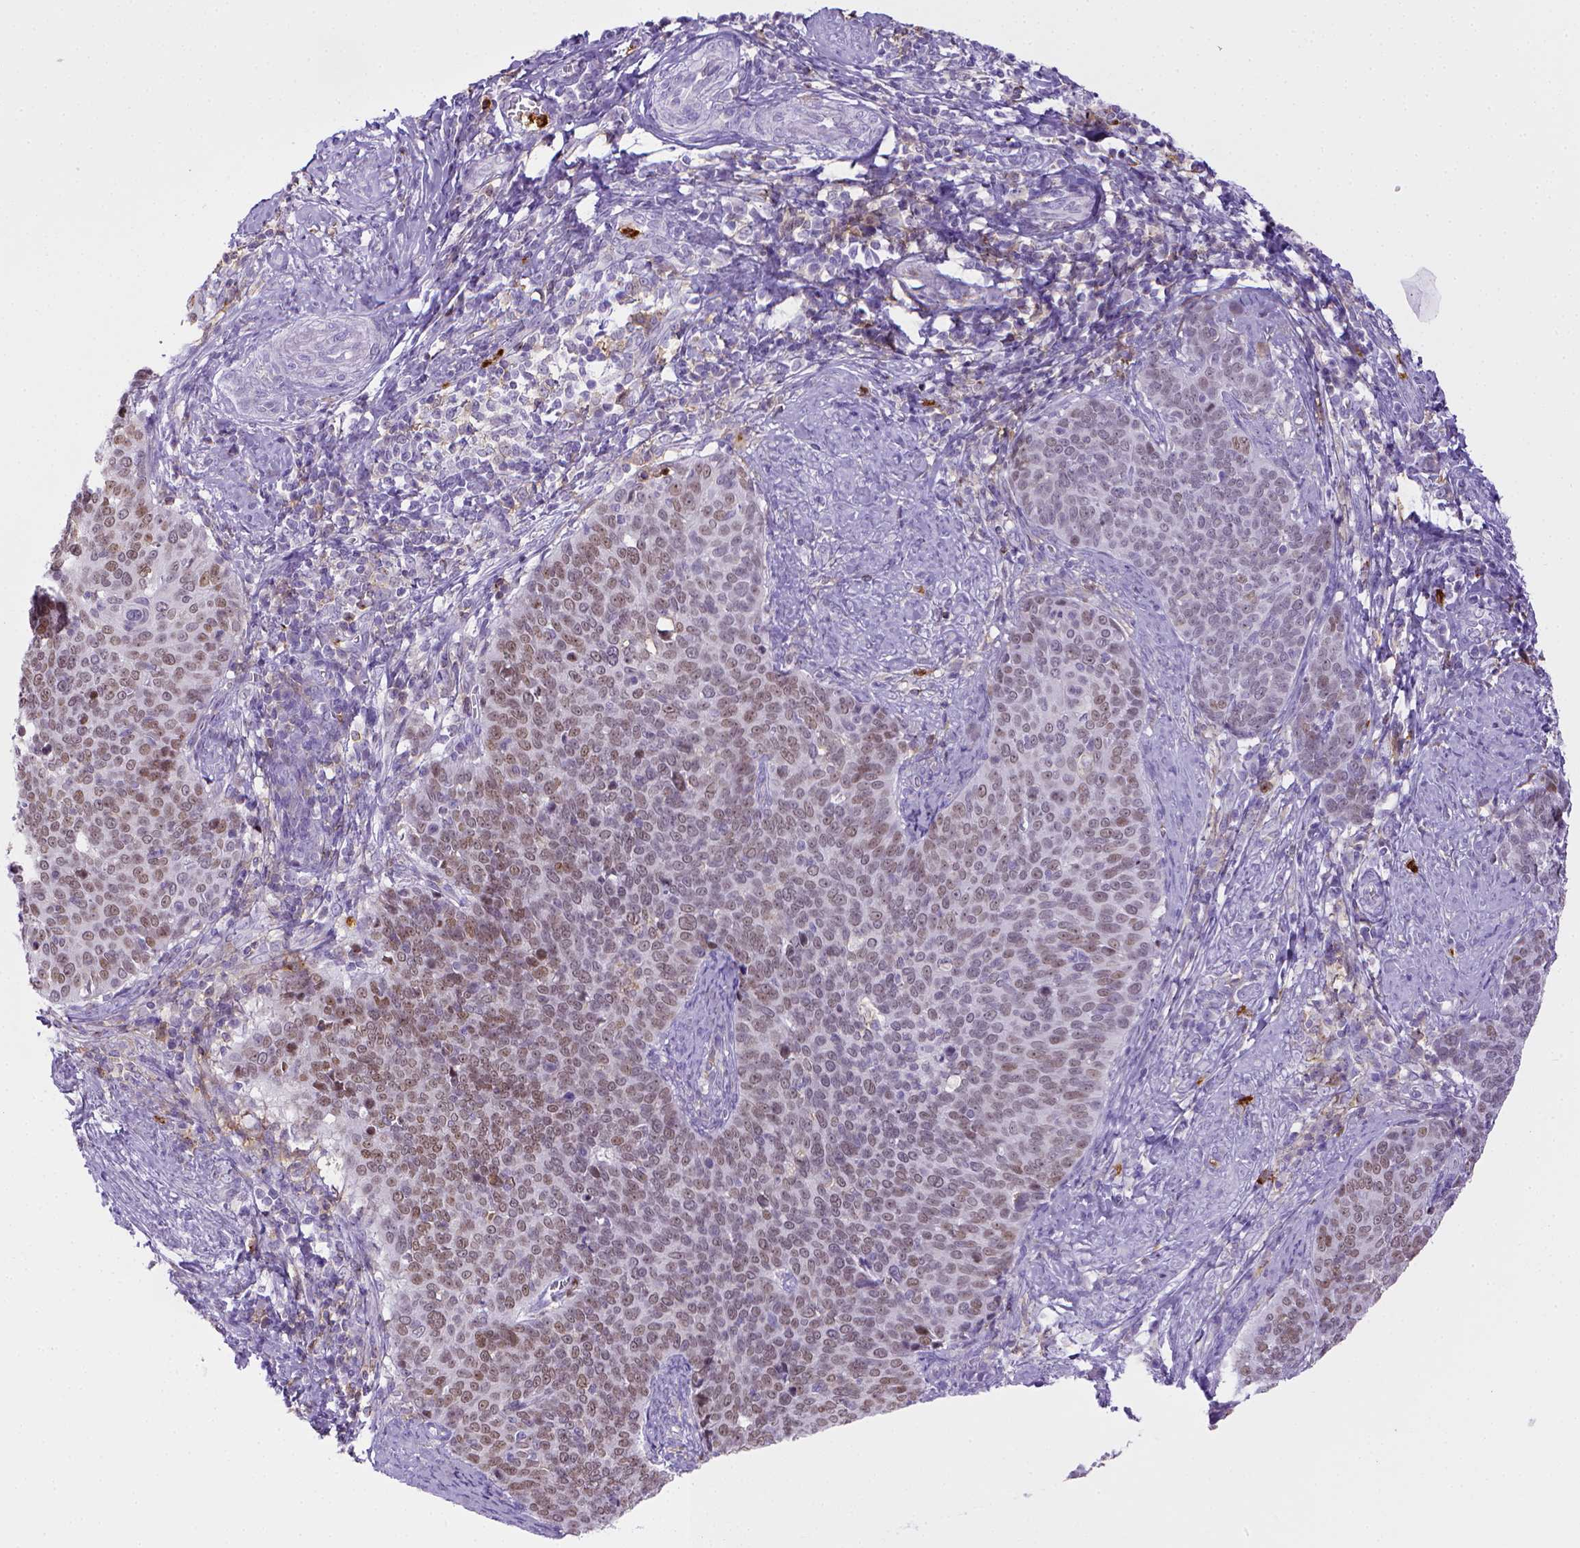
{"staining": {"intensity": "weak", "quantity": ">75%", "location": "nuclear"}, "tissue": "cervical cancer", "cell_type": "Tumor cells", "image_type": "cancer", "snomed": [{"axis": "morphology", "description": "Normal tissue, NOS"}, {"axis": "morphology", "description": "Squamous cell carcinoma, NOS"}, {"axis": "topography", "description": "Cervix"}], "caption": "IHC staining of cervical cancer (squamous cell carcinoma), which displays low levels of weak nuclear expression in about >75% of tumor cells indicating weak nuclear protein positivity. The staining was performed using DAB (3,3'-diaminobenzidine) (brown) for protein detection and nuclei were counterstained in hematoxylin (blue).", "gene": "ITGAM", "patient": {"sex": "female", "age": 39}}